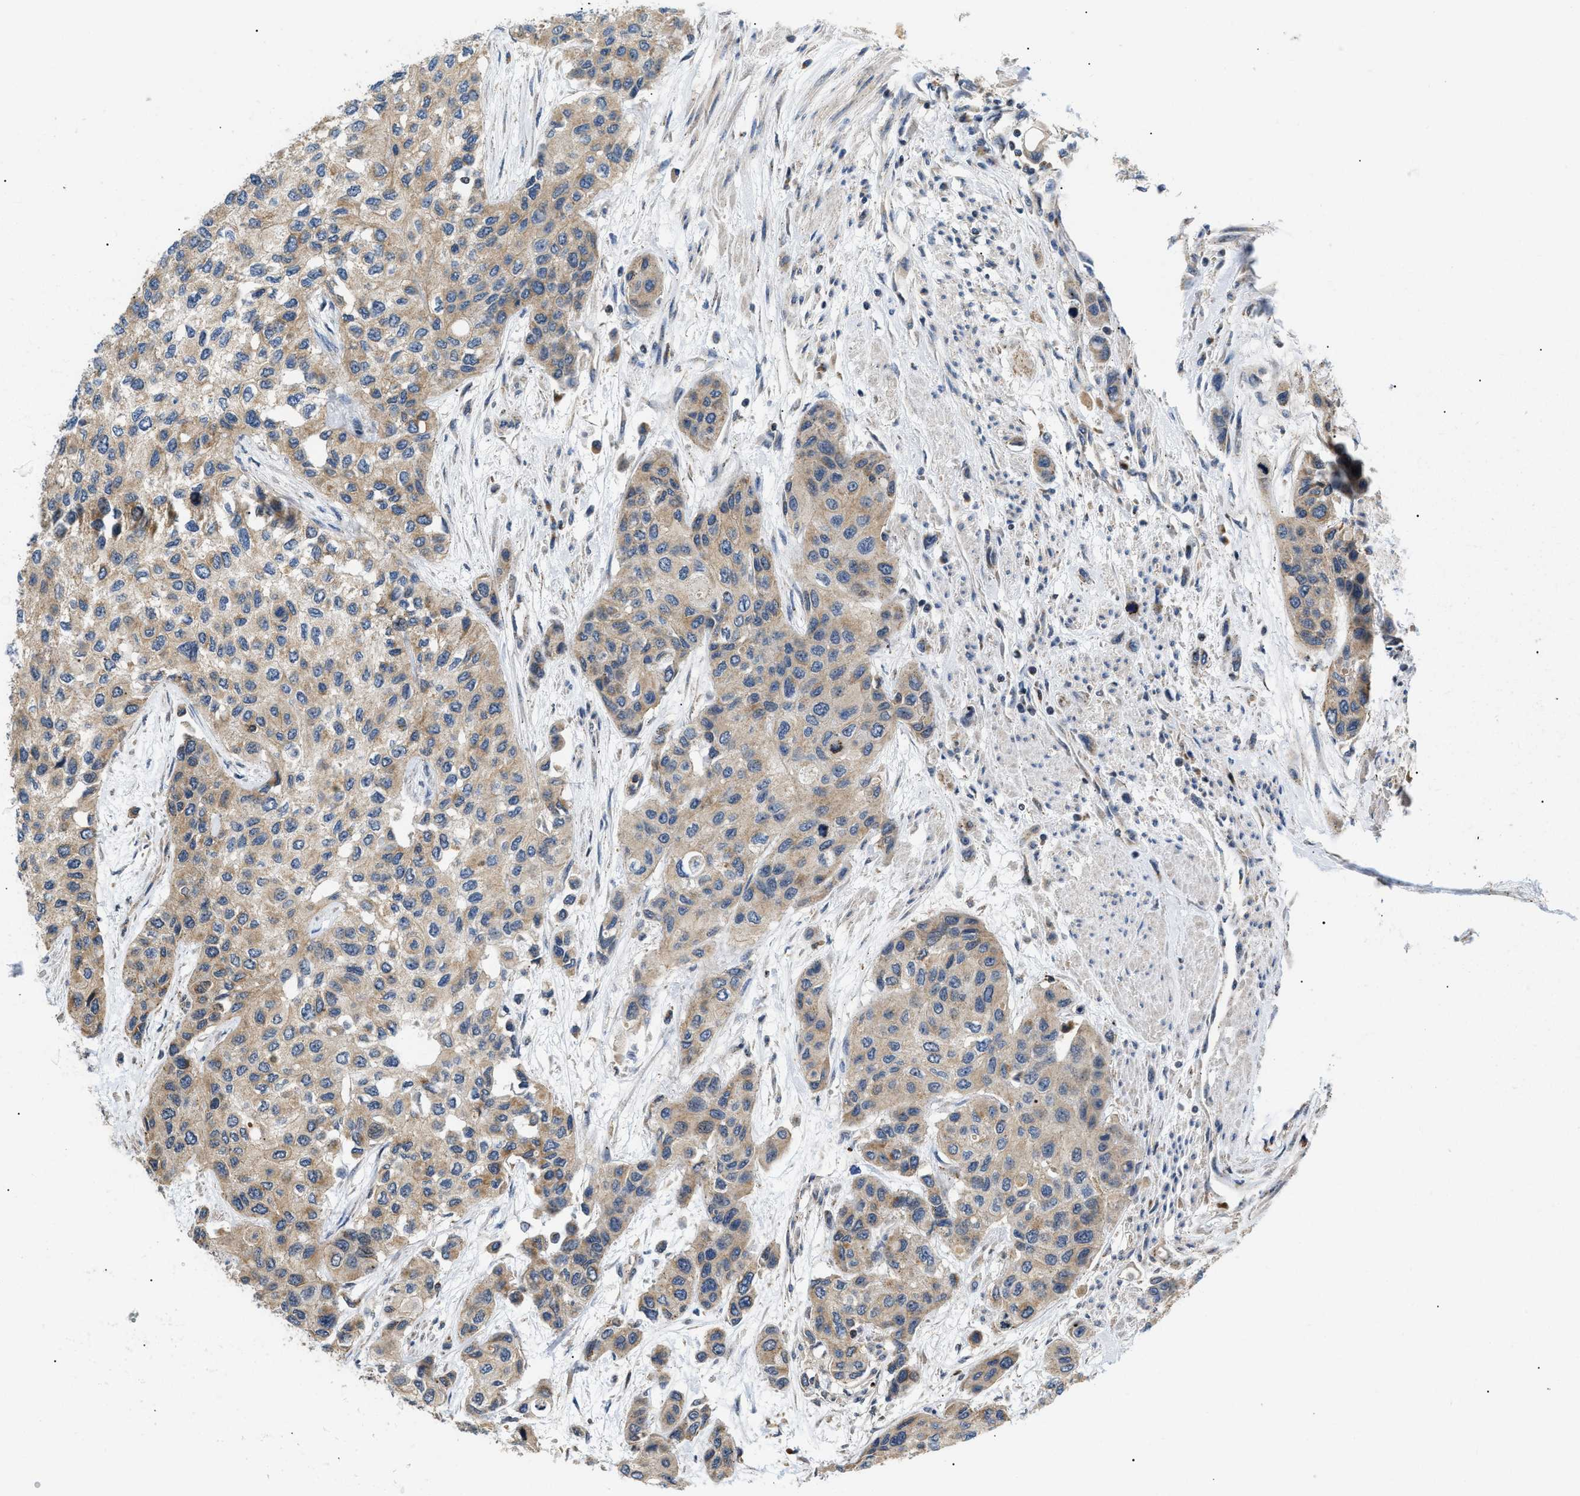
{"staining": {"intensity": "weak", "quantity": ">75%", "location": "cytoplasmic/membranous"}, "tissue": "urothelial cancer", "cell_type": "Tumor cells", "image_type": "cancer", "snomed": [{"axis": "morphology", "description": "Urothelial carcinoma, High grade"}, {"axis": "topography", "description": "Urinary bladder"}], "caption": "This is a photomicrograph of immunohistochemistry (IHC) staining of urothelial cancer, which shows weak expression in the cytoplasmic/membranous of tumor cells.", "gene": "ZBTB11", "patient": {"sex": "female", "age": 56}}